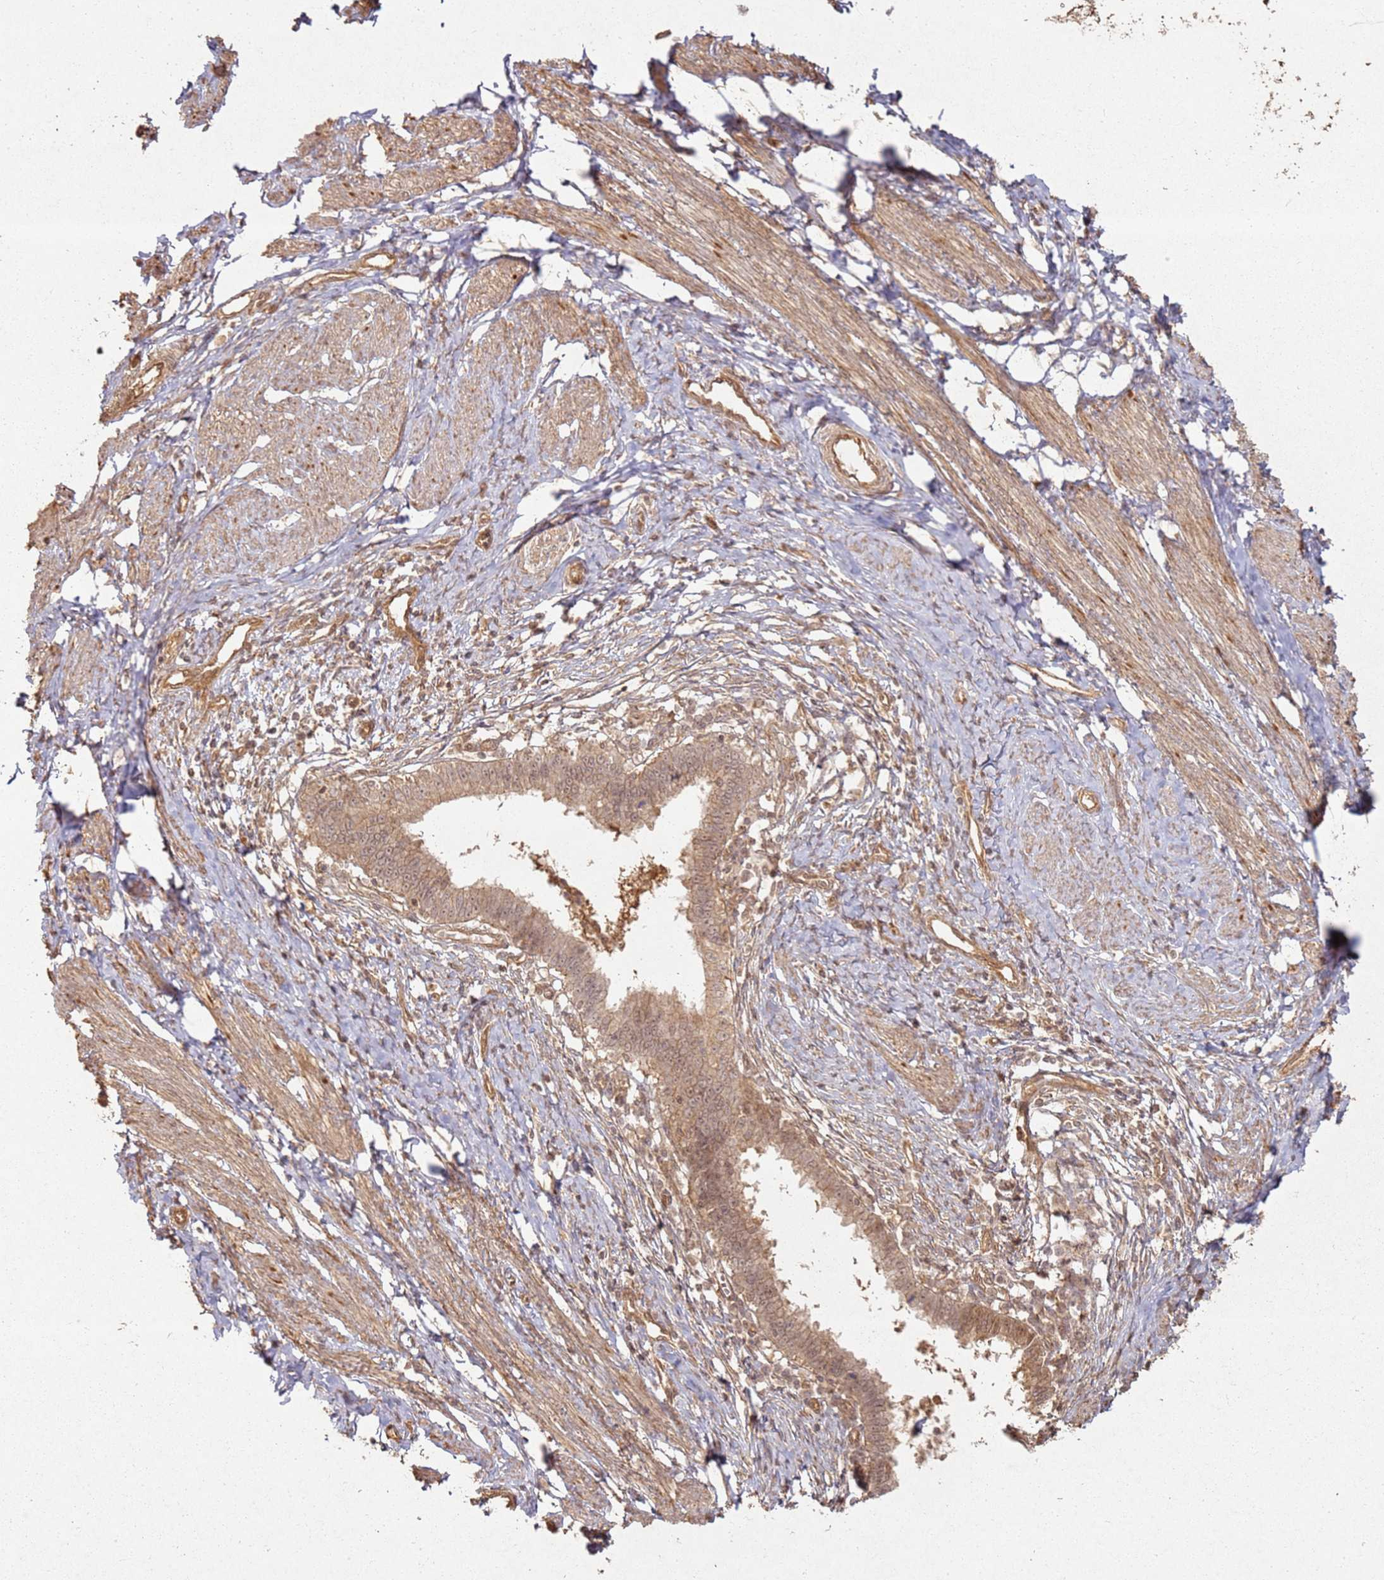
{"staining": {"intensity": "weak", "quantity": ">75%", "location": "cytoplasmic/membranous"}, "tissue": "cervical cancer", "cell_type": "Tumor cells", "image_type": "cancer", "snomed": [{"axis": "morphology", "description": "Adenocarcinoma, NOS"}, {"axis": "topography", "description": "Cervix"}], "caption": "IHC of cervical cancer (adenocarcinoma) shows low levels of weak cytoplasmic/membranous staining in approximately >75% of tumor cells.", "gene": "ZNF776", "patient": {"sex": "female", "age": 36}}